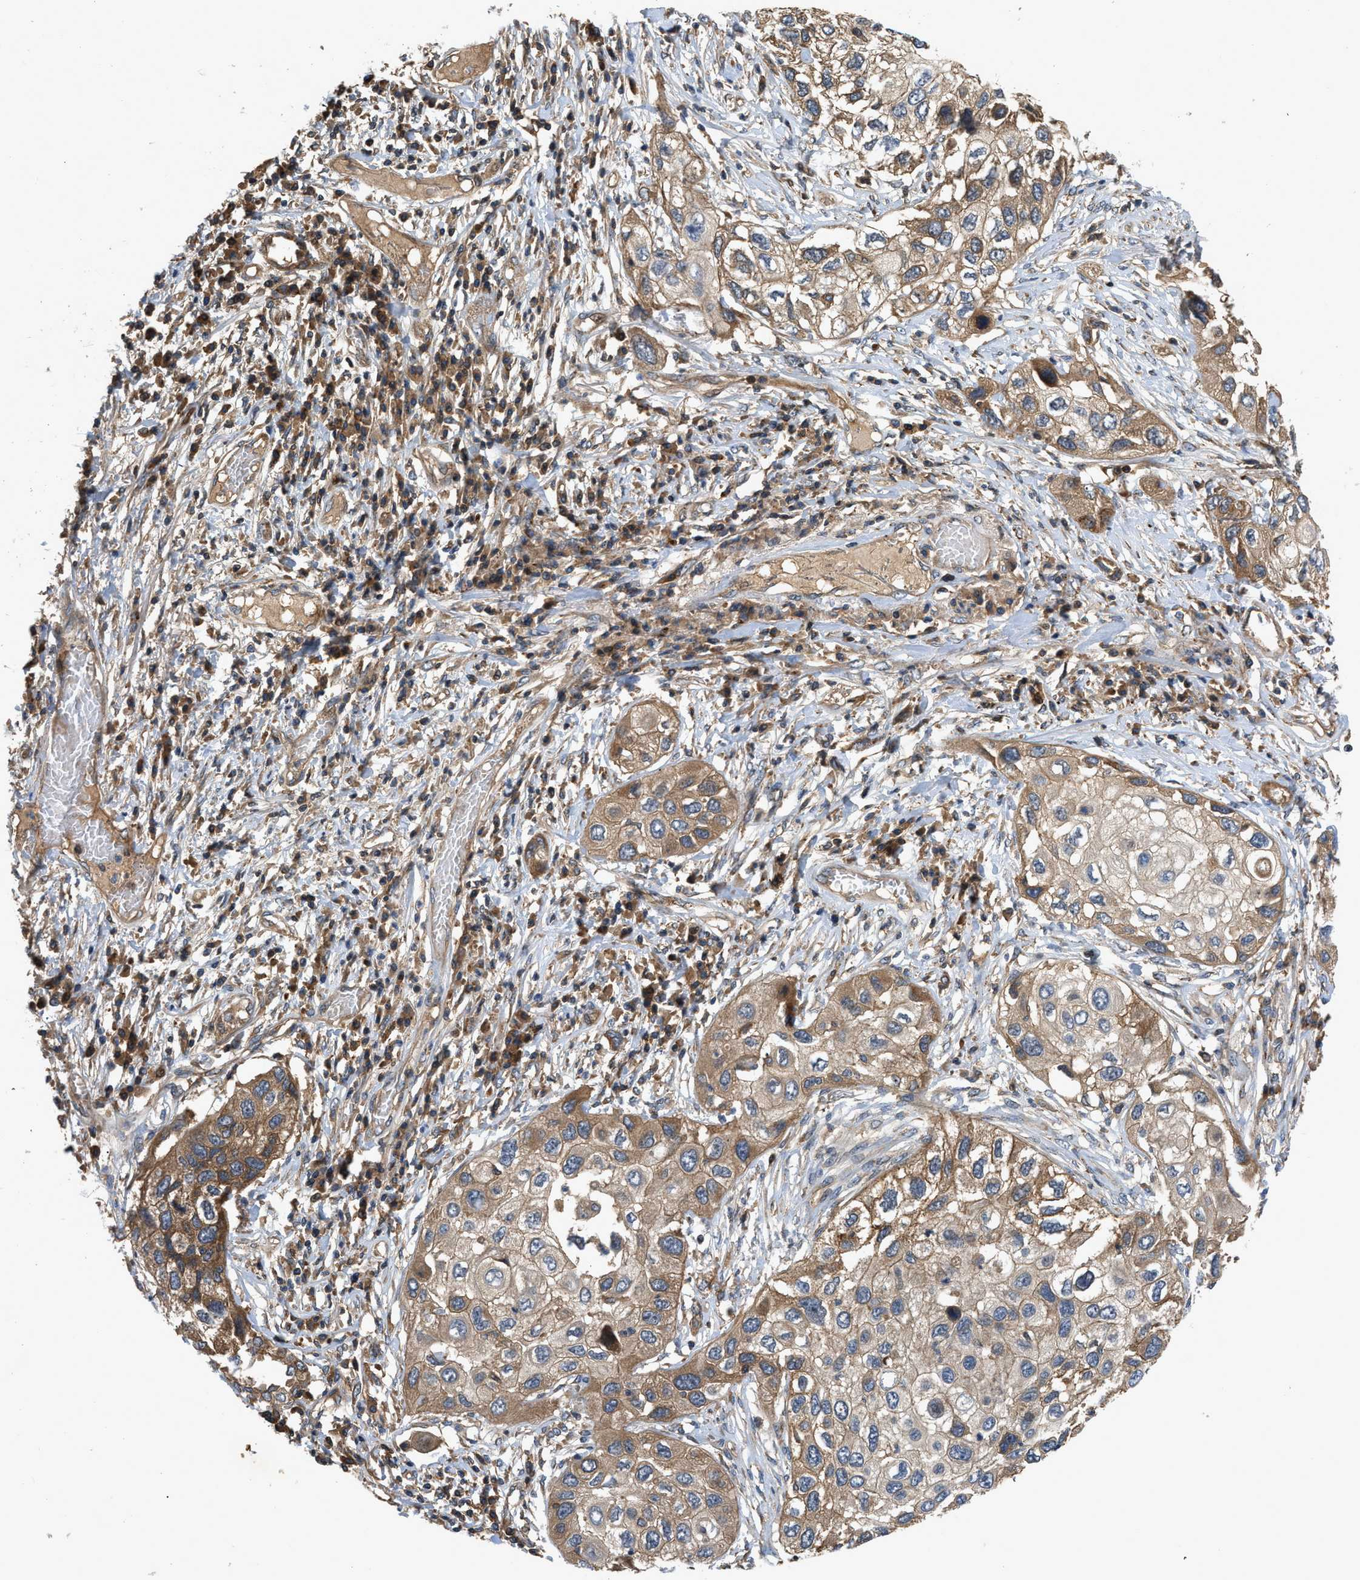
{"staining": {"intensity": "moderate", "quantity": ">75%", "location": "cytoplasmic/membranous"}, "tissue": "lung cancer", "cell_type": "Tumor cells", "image_type": "cancer", "snomed": [{"axis": "morphology", "description": "Squamous cell carcinoma, NOS"}, {"axis": "topography", "description": "Lung"}], "caption": "The photomicrograph demonstrates a brown stain indicating the presence of a protein in the cytoplasmic/membranous of tumor cells in lung cancer.", "gene": "CNNM3", "patient": {"sex": "male", "age": 71}}